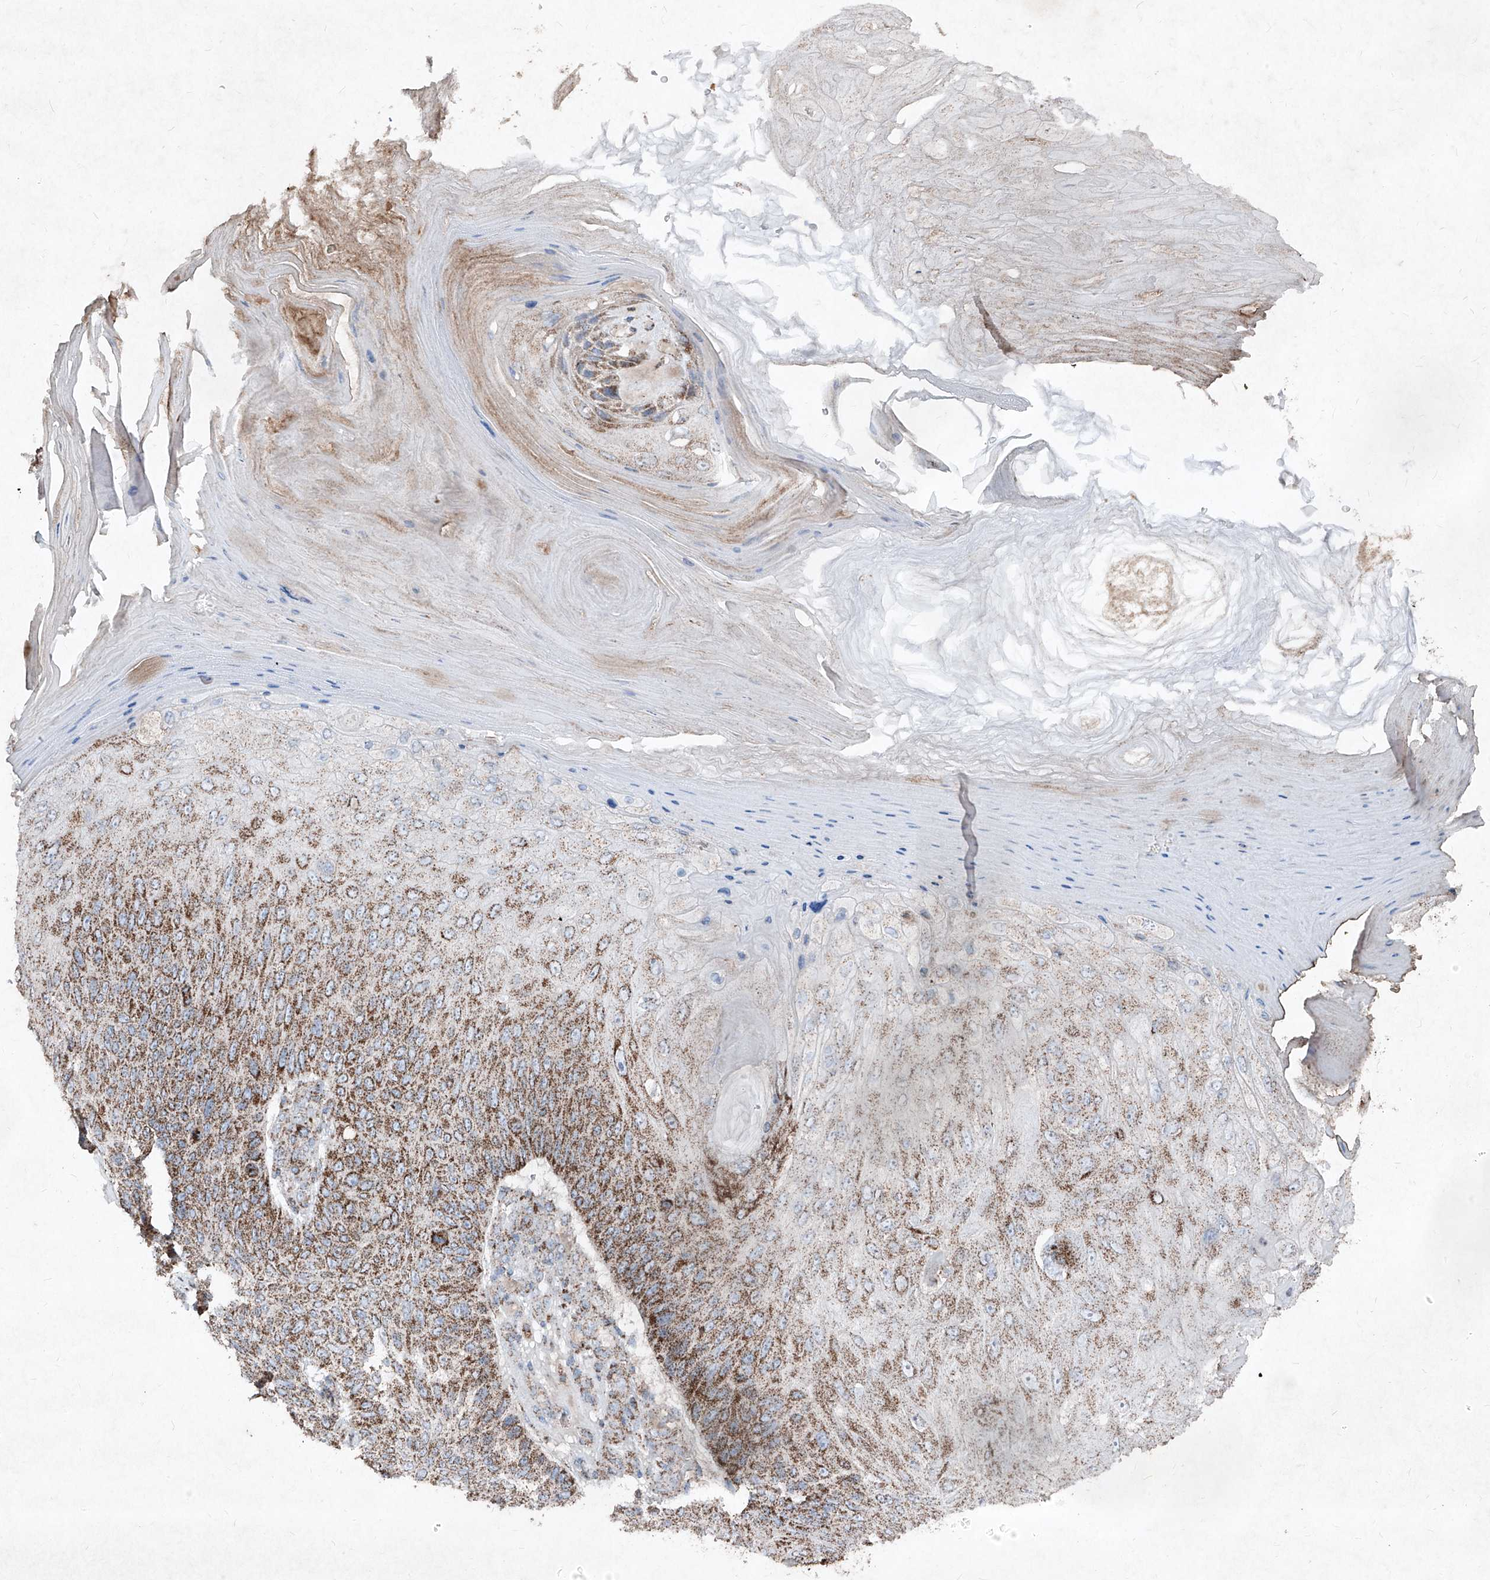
{"staining": {"intensity": "moderate", "quantity": ">75%", "location": "cytoplasmic/membranous"}, "tissue": "skin cancer", "cell_type": "Tumor cells", "image_type": "cancer", "snomed": [{"axis": "morphology", "description": "Squamous cell carcinoma, NOS"}, {"axis": "topography", "description": "Skin"}], "caption": "This micrograph displays immunohistochemistry staining of human squamous cell carcinoma (skin), with medium moderate cytoplasmic/membranous staining in approximately >75% of tumor cells.", "gene": "ABCD3", "patient": {"sex": "female", "age": 88}}